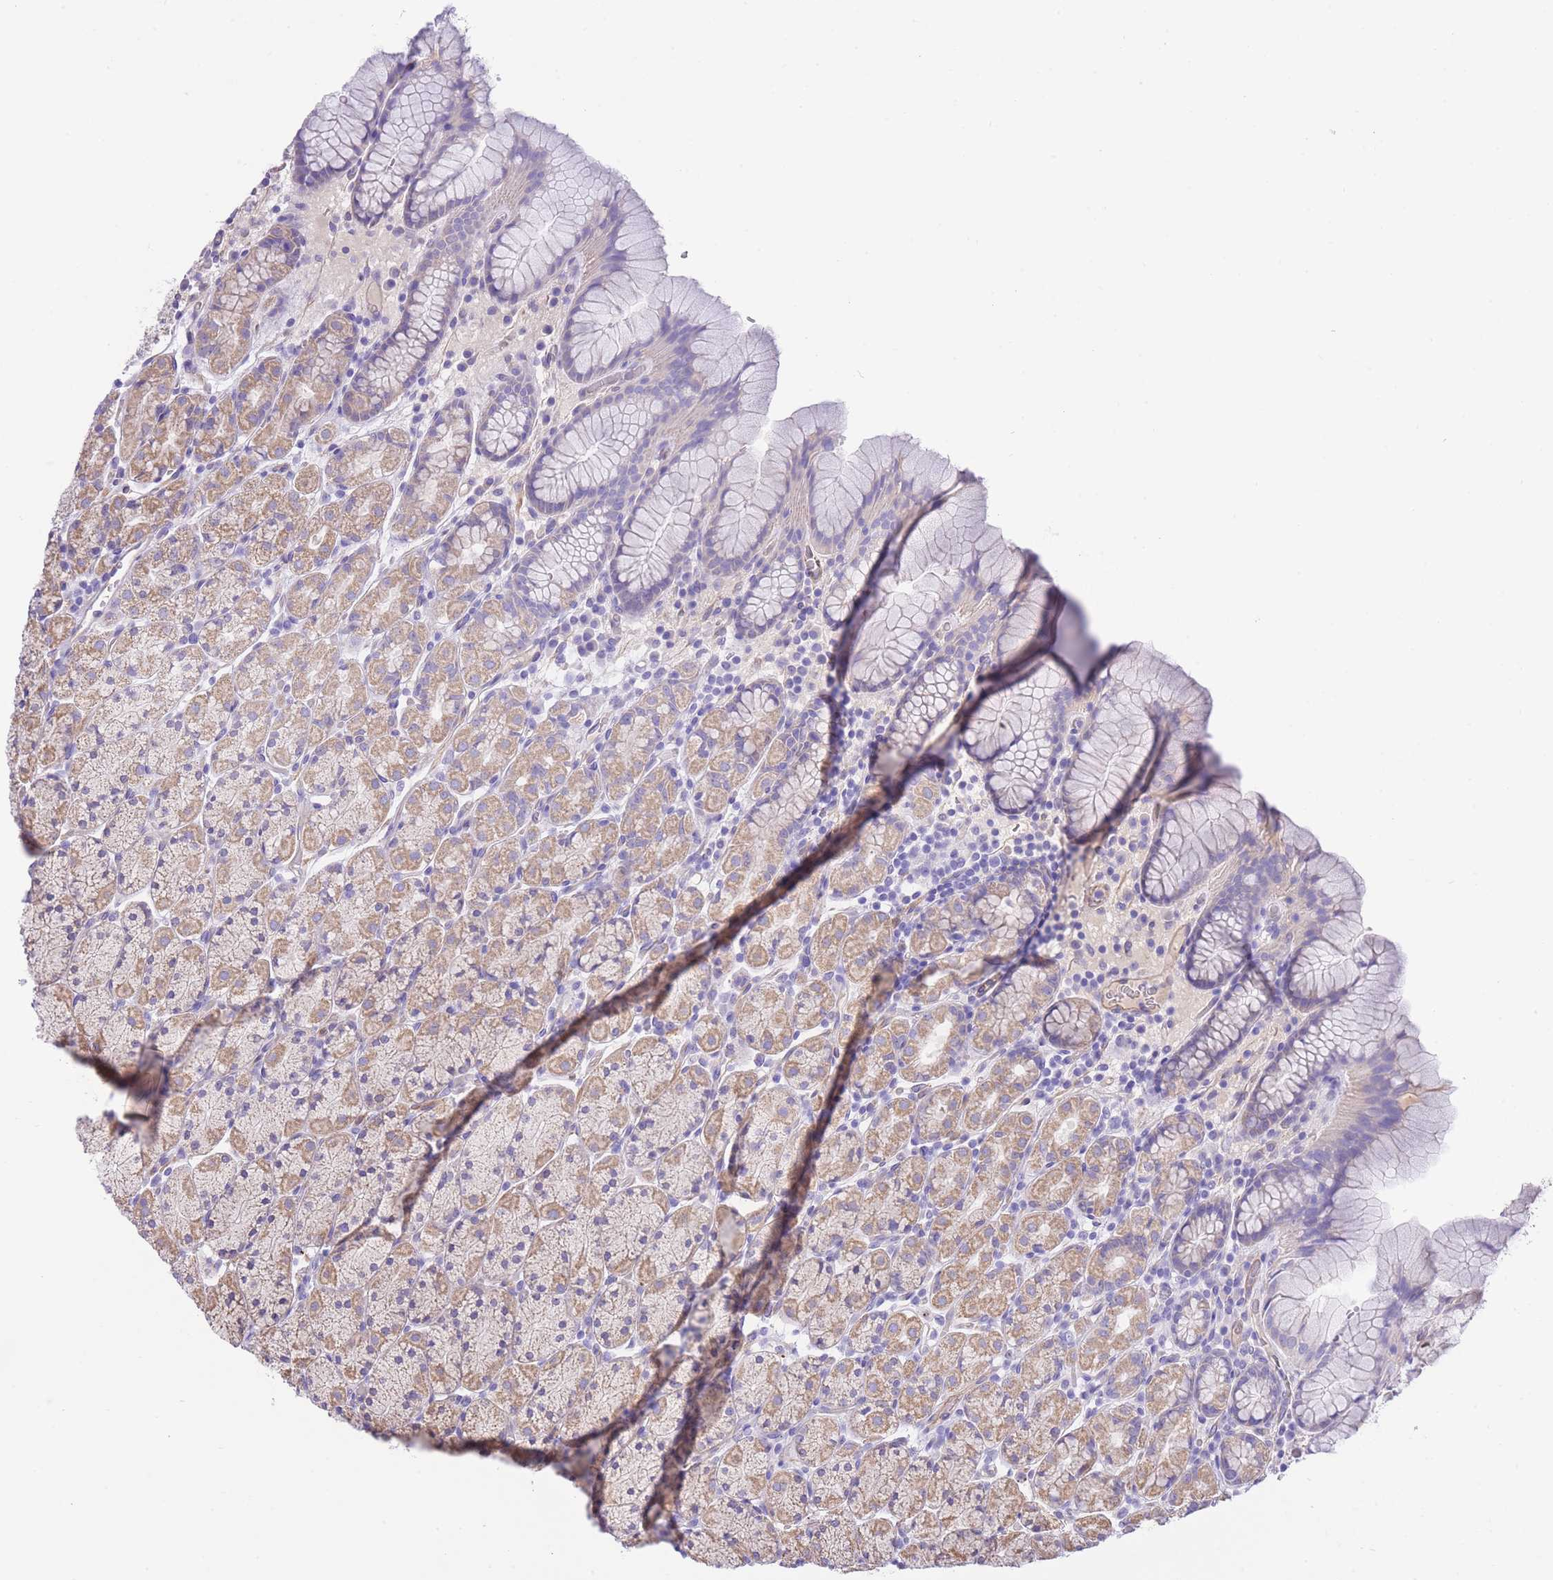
{"staining": {"intensity": "moderate", "quantity": "25%-75%", "location": "cytoplasmic/membranous"}, "tissue": "stomach", "cell_type": "Glandular cells", "image_type": "normal", "snomed": [{"axis": "morphology", "description": "Normal tissue, NOS"}, {"axis": "topography", "description": "Stomach, upper"}, {"axis": "topography", "description": "Stomach"}], "caption": "Immunohistochemistry of normal stomach shows medium levels of moderate cytoplasmic/membranous positivity in about 25%-75% of glandular cells.", "gene": "PGM1", "patient": {"sex": "male", "age": 62}}